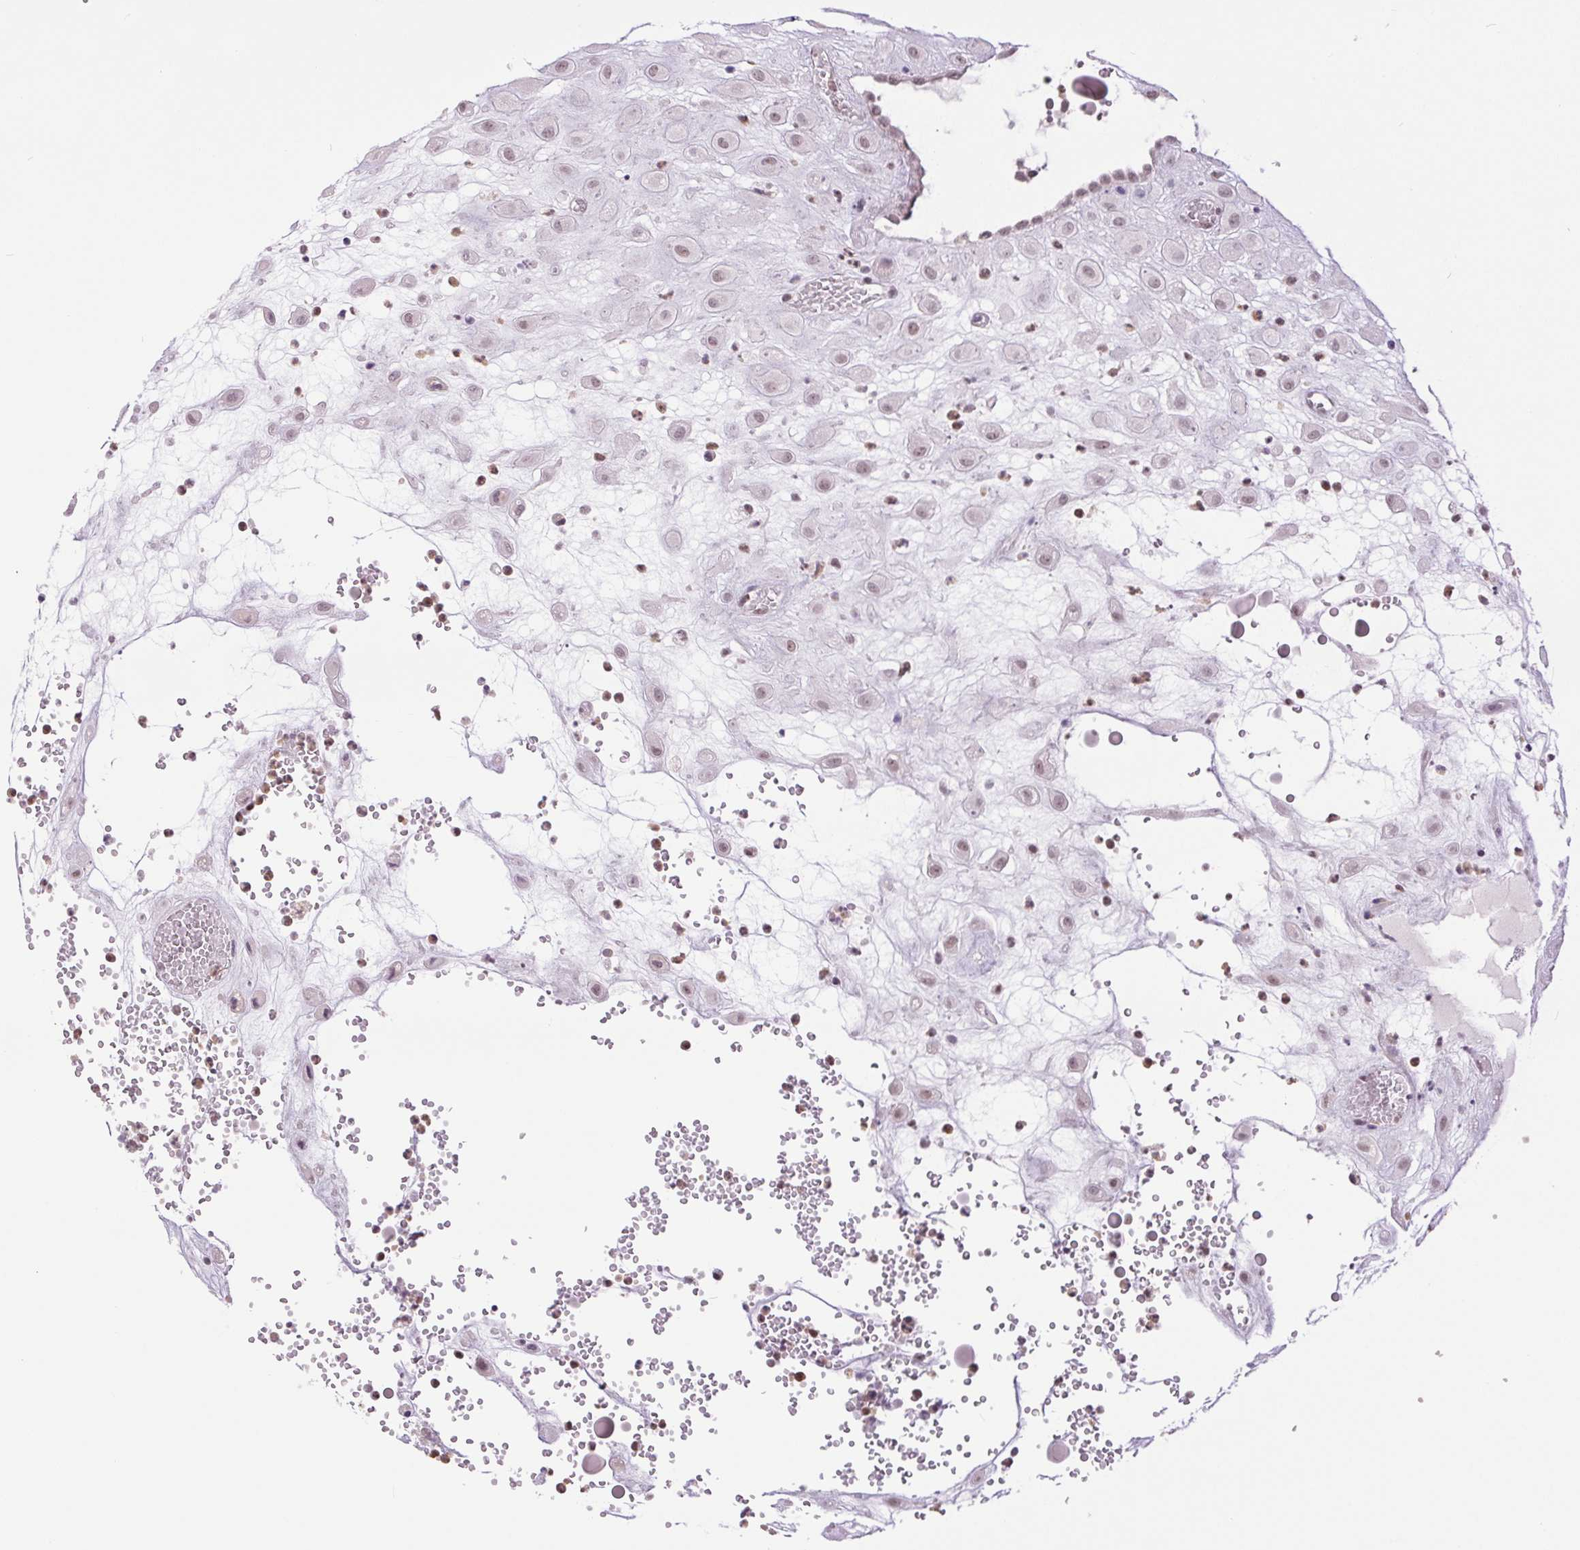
{"staining": {"intensity": "weak", "quantity": "<25%", "location": "nuclear"}, "tissue": "placenta", "cell_type": "Decidual cells", "image_type": "normal", "snomed": [{"axis": "morphology", "description": "Normal tissue, NOS"}, {"axis": "topography", "description": "Placenta"}], "caption": "The histopathology image displays no significant staining in decidual cells of placenta. (Stains: DAB (3,3'-diaminobenzidine) immunohistochemistry (IHC) with hematoxylin counter stain, Microscopy: brightfield microscopy at high magnification).", "gene": "SMIM6", "patient": {"sex": "female", "age": 24}}